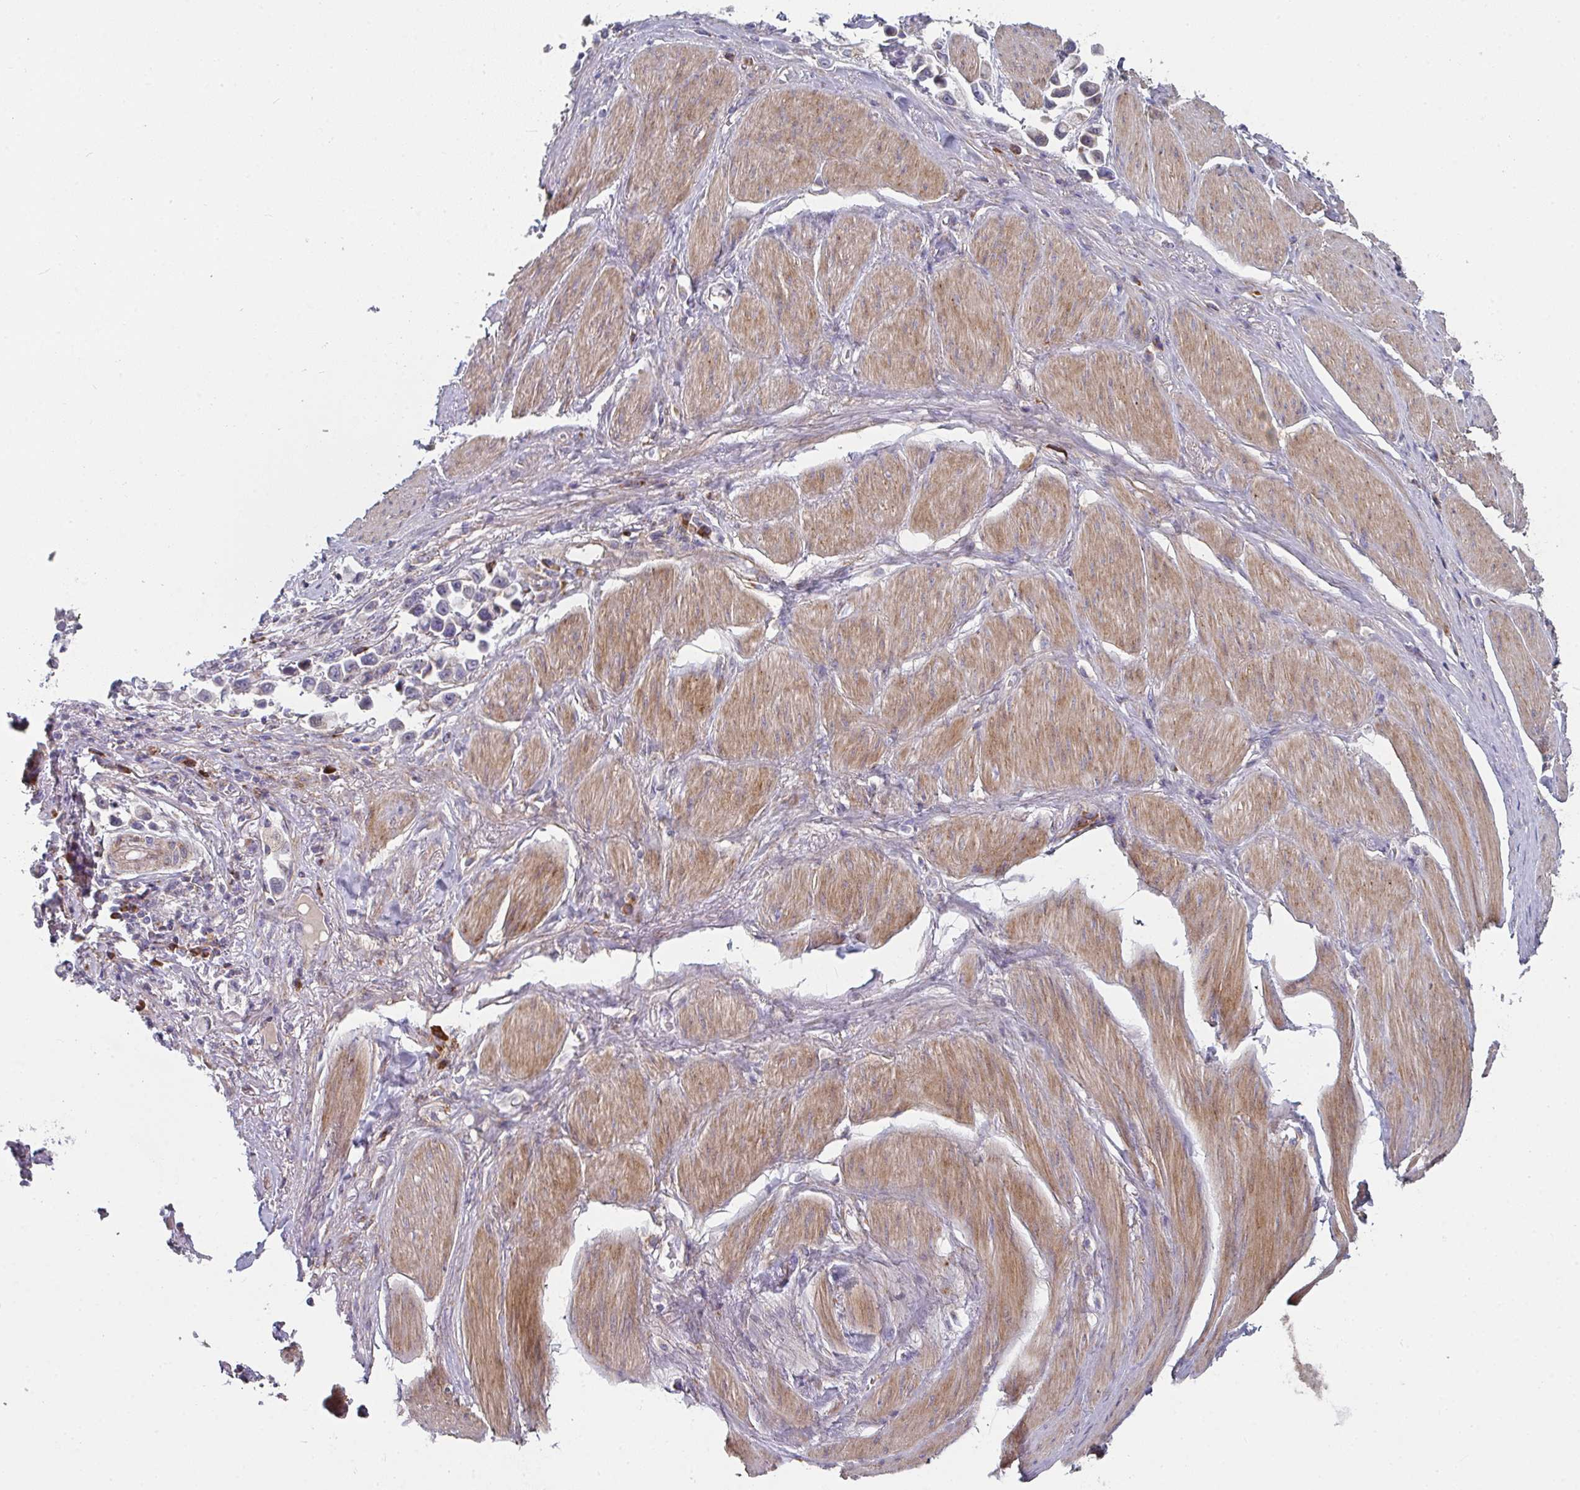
{"staining": {"intensity": "negative", "quantity": "none", "location": "none"}, "tissue": "stomach cancer", "cell_type": "Tumor cells", "image_type": "cancer", "snomed": [{"axis": "morphology", "description": "Adenocarcinoma, NOS"}, {"axis": "topography", "description": "Stomach"}], "caption": "DAB (3,3'-diaminobenzidine) immunohistochemical staining of adenocarcinoma (stomach) displays no significant expression in tumor cells.", "gene": "RHEBL1", "patient": {"sex": "female", "age": 81}}